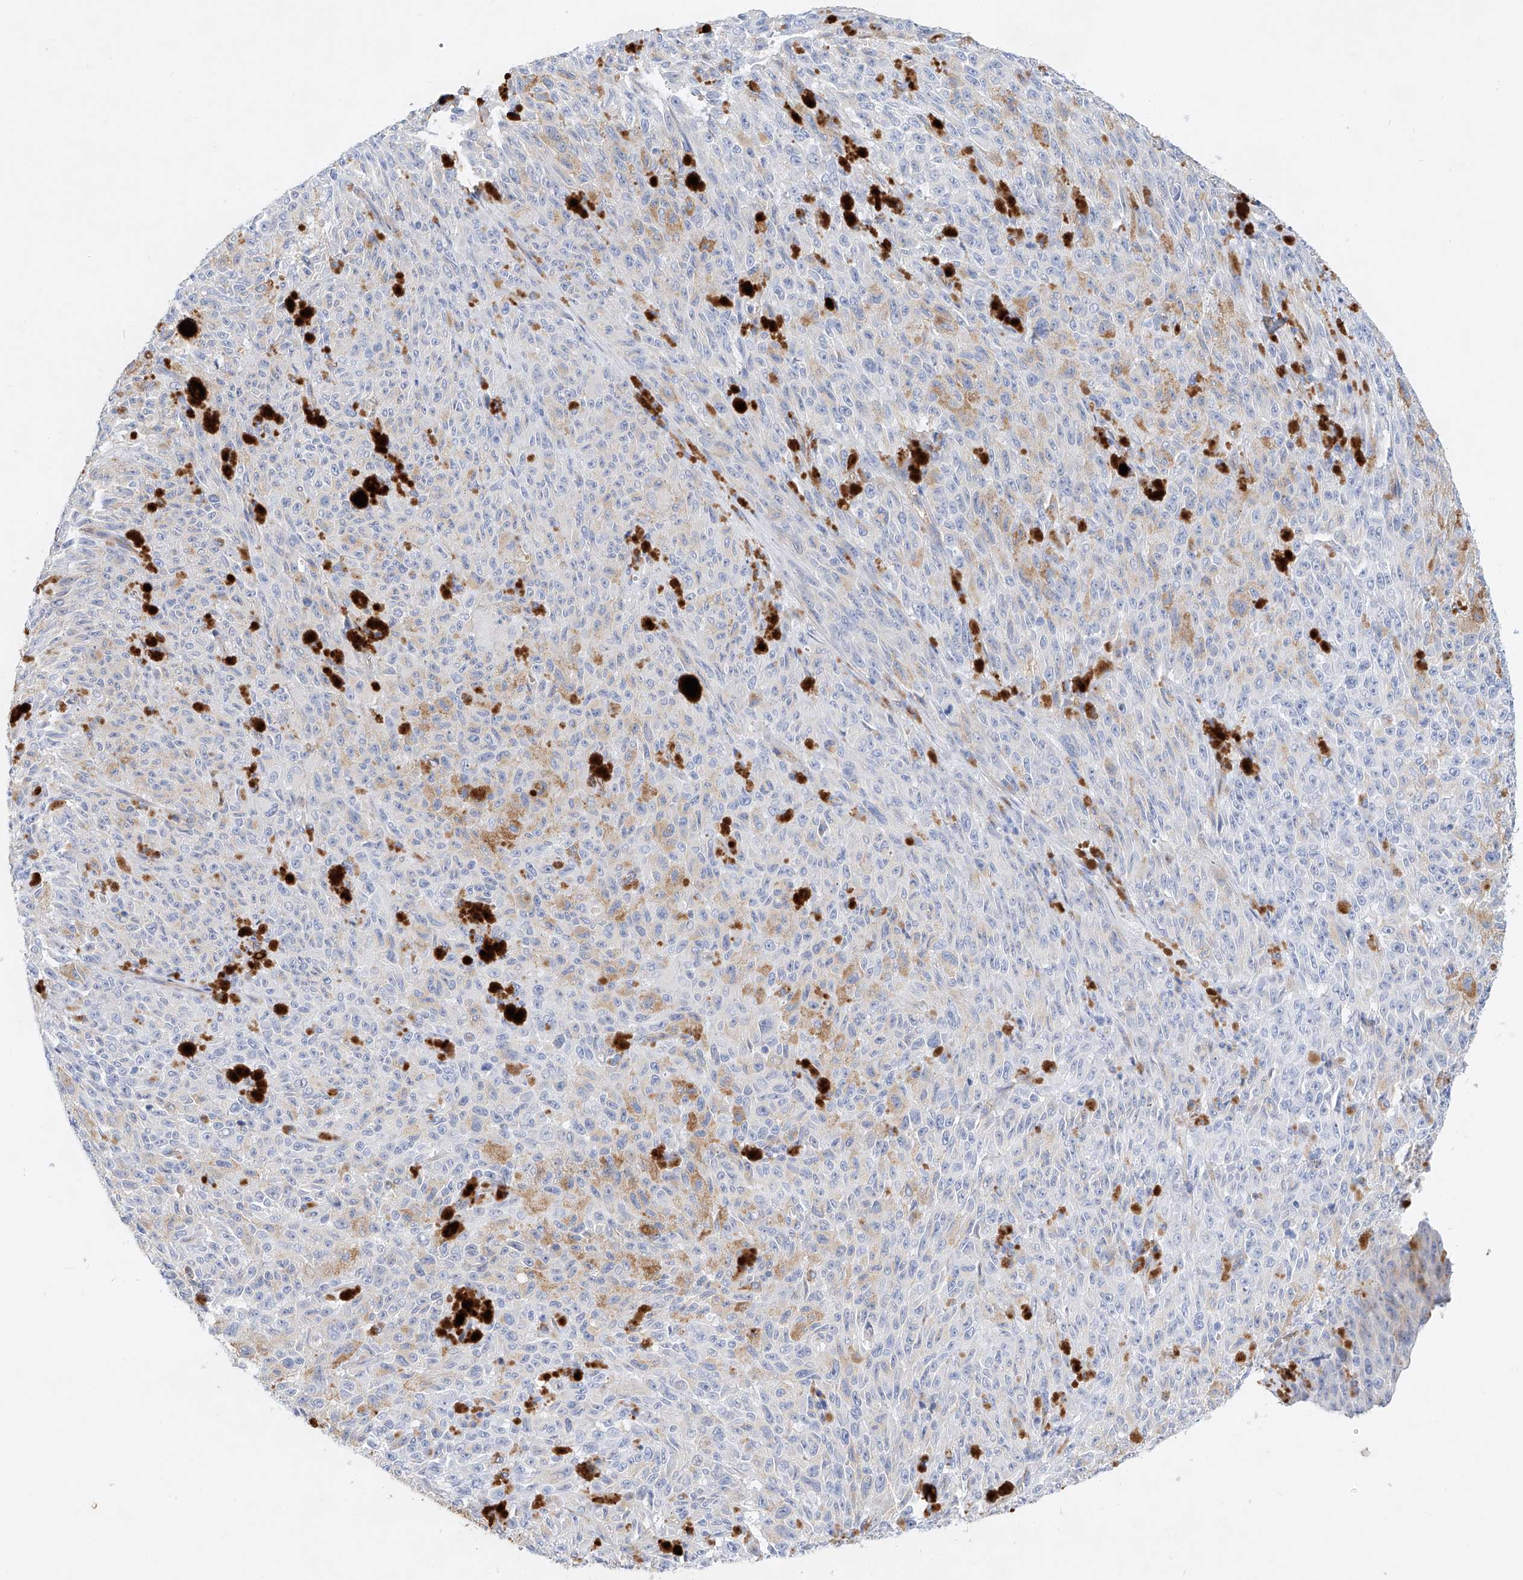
{"staining": {"intensity": "negative", "quantity": "none", "location": "none"}, "tissue": "melanoma", "cell_type": "Tumor cells", "image_type": "cancer", "snomed": [{"axis": "morphology", "description": "Malignant melanoma, NOS"}, {"axis": "topography", "description": "Skin"}], "caption": "Immunohistochemistry of malignant melanoma reveals no staining in tumor cells. (DAB (3,3'-diaminobenzidine) immunohistochemistry with hematoxylin counter stain).", "gene": "SBSPON", "patient": {"sex": "female", "age": 82}}